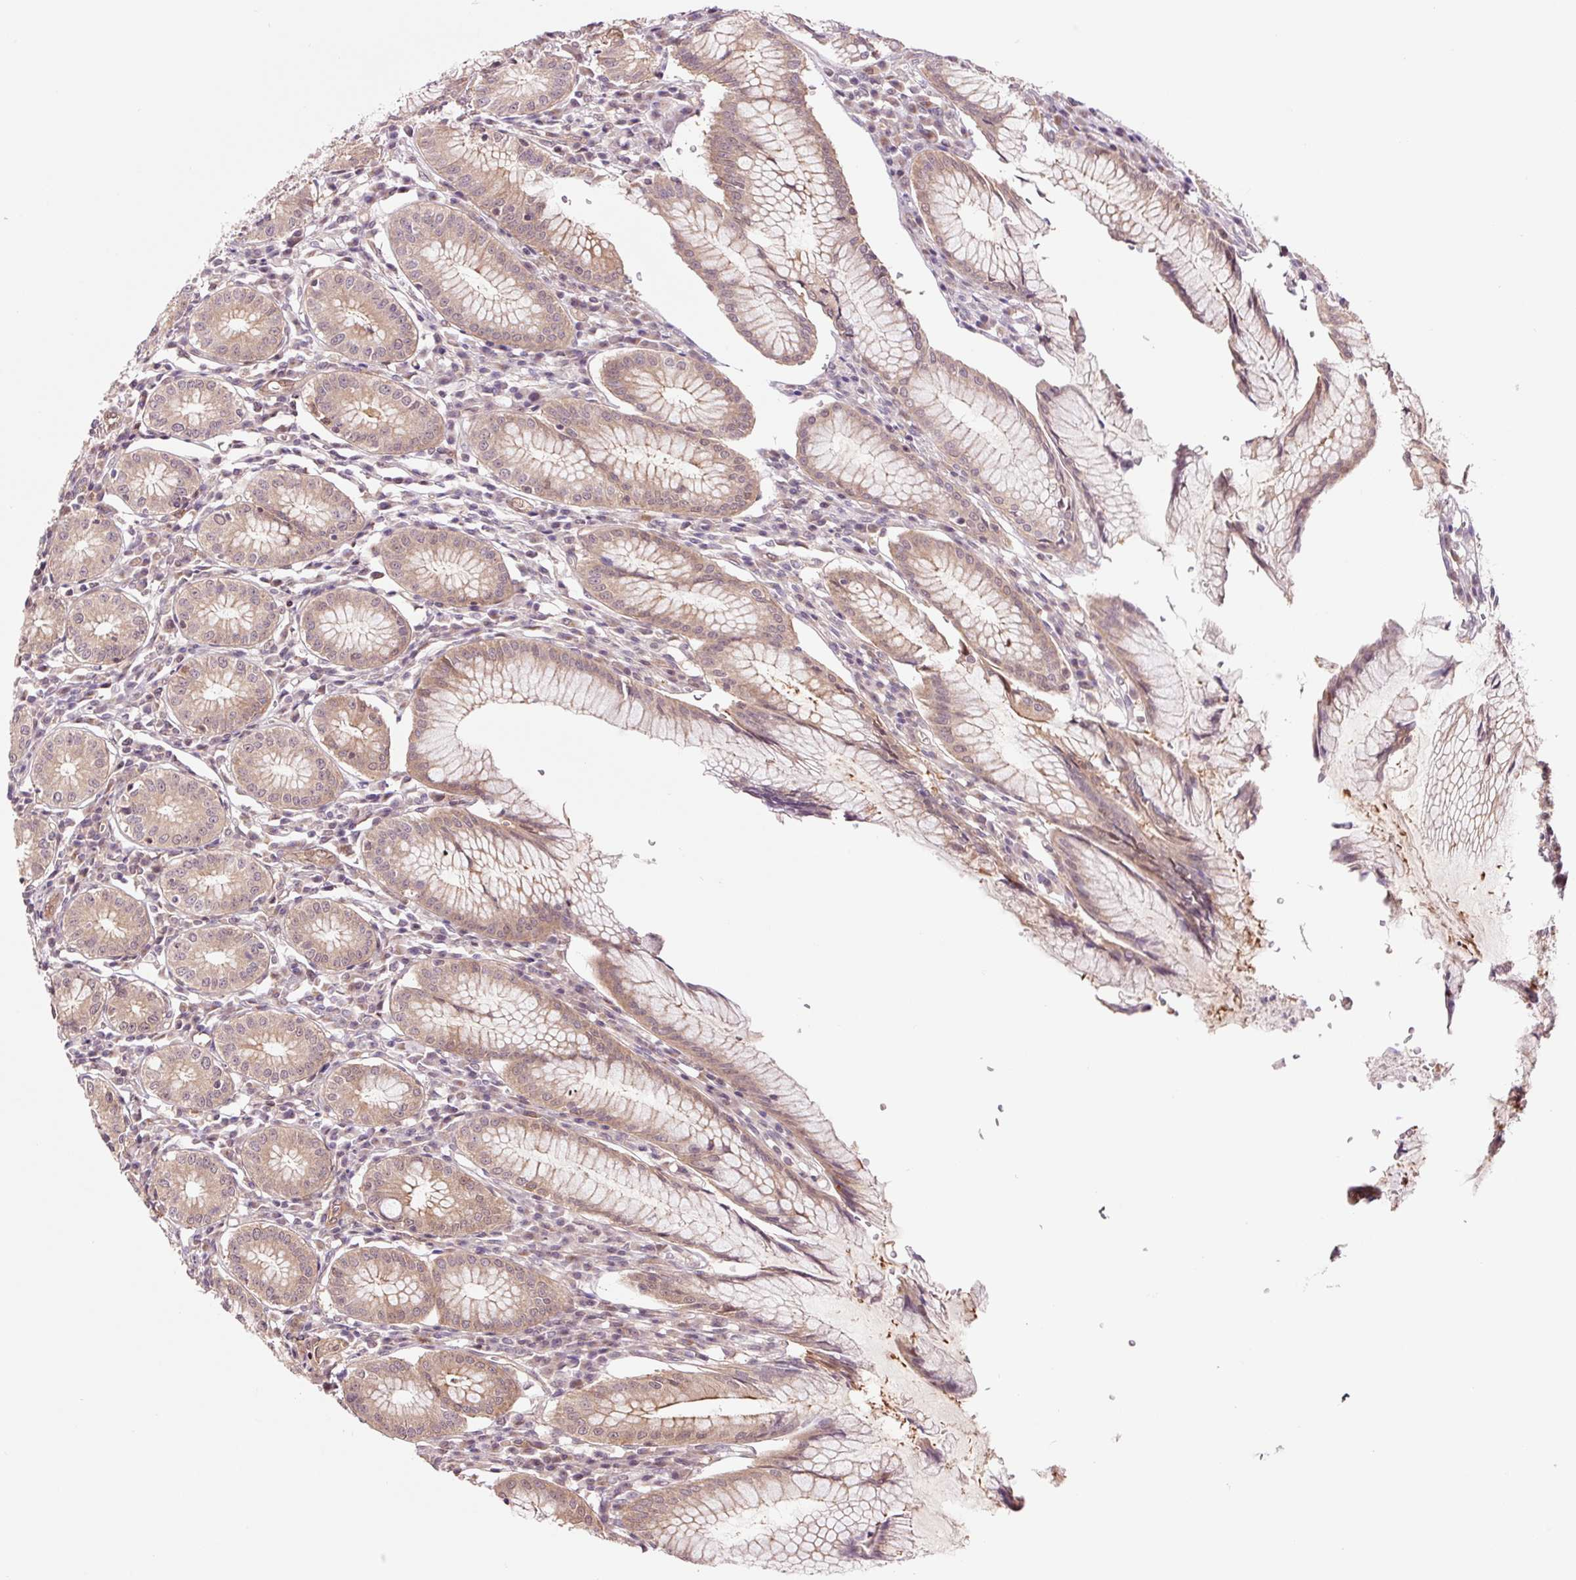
{"staining": {"intensity": "moderate", "quantity": "25%-75%", "location": "cytoplasmic/membranous,nuclear"}, "tissue": "stomach", "cell_type": "Glandular cells", "image_type": "normal", "snomed": [{"axis": "morphology", "description": "Normal tissue, NOS"}, {"axis": "topography", "description": "Stomach"}], "caption": "This image demonstrates unremarkable stomach stained with IHC to label a protein in brown. The cytoplasmic/membranous,nuclear of glandular cells show moderate positivity for the protein. Nuclei are counter-stained blue.", "gene": "FBXL14", "patient": {"sex": "male", "age": 55}}